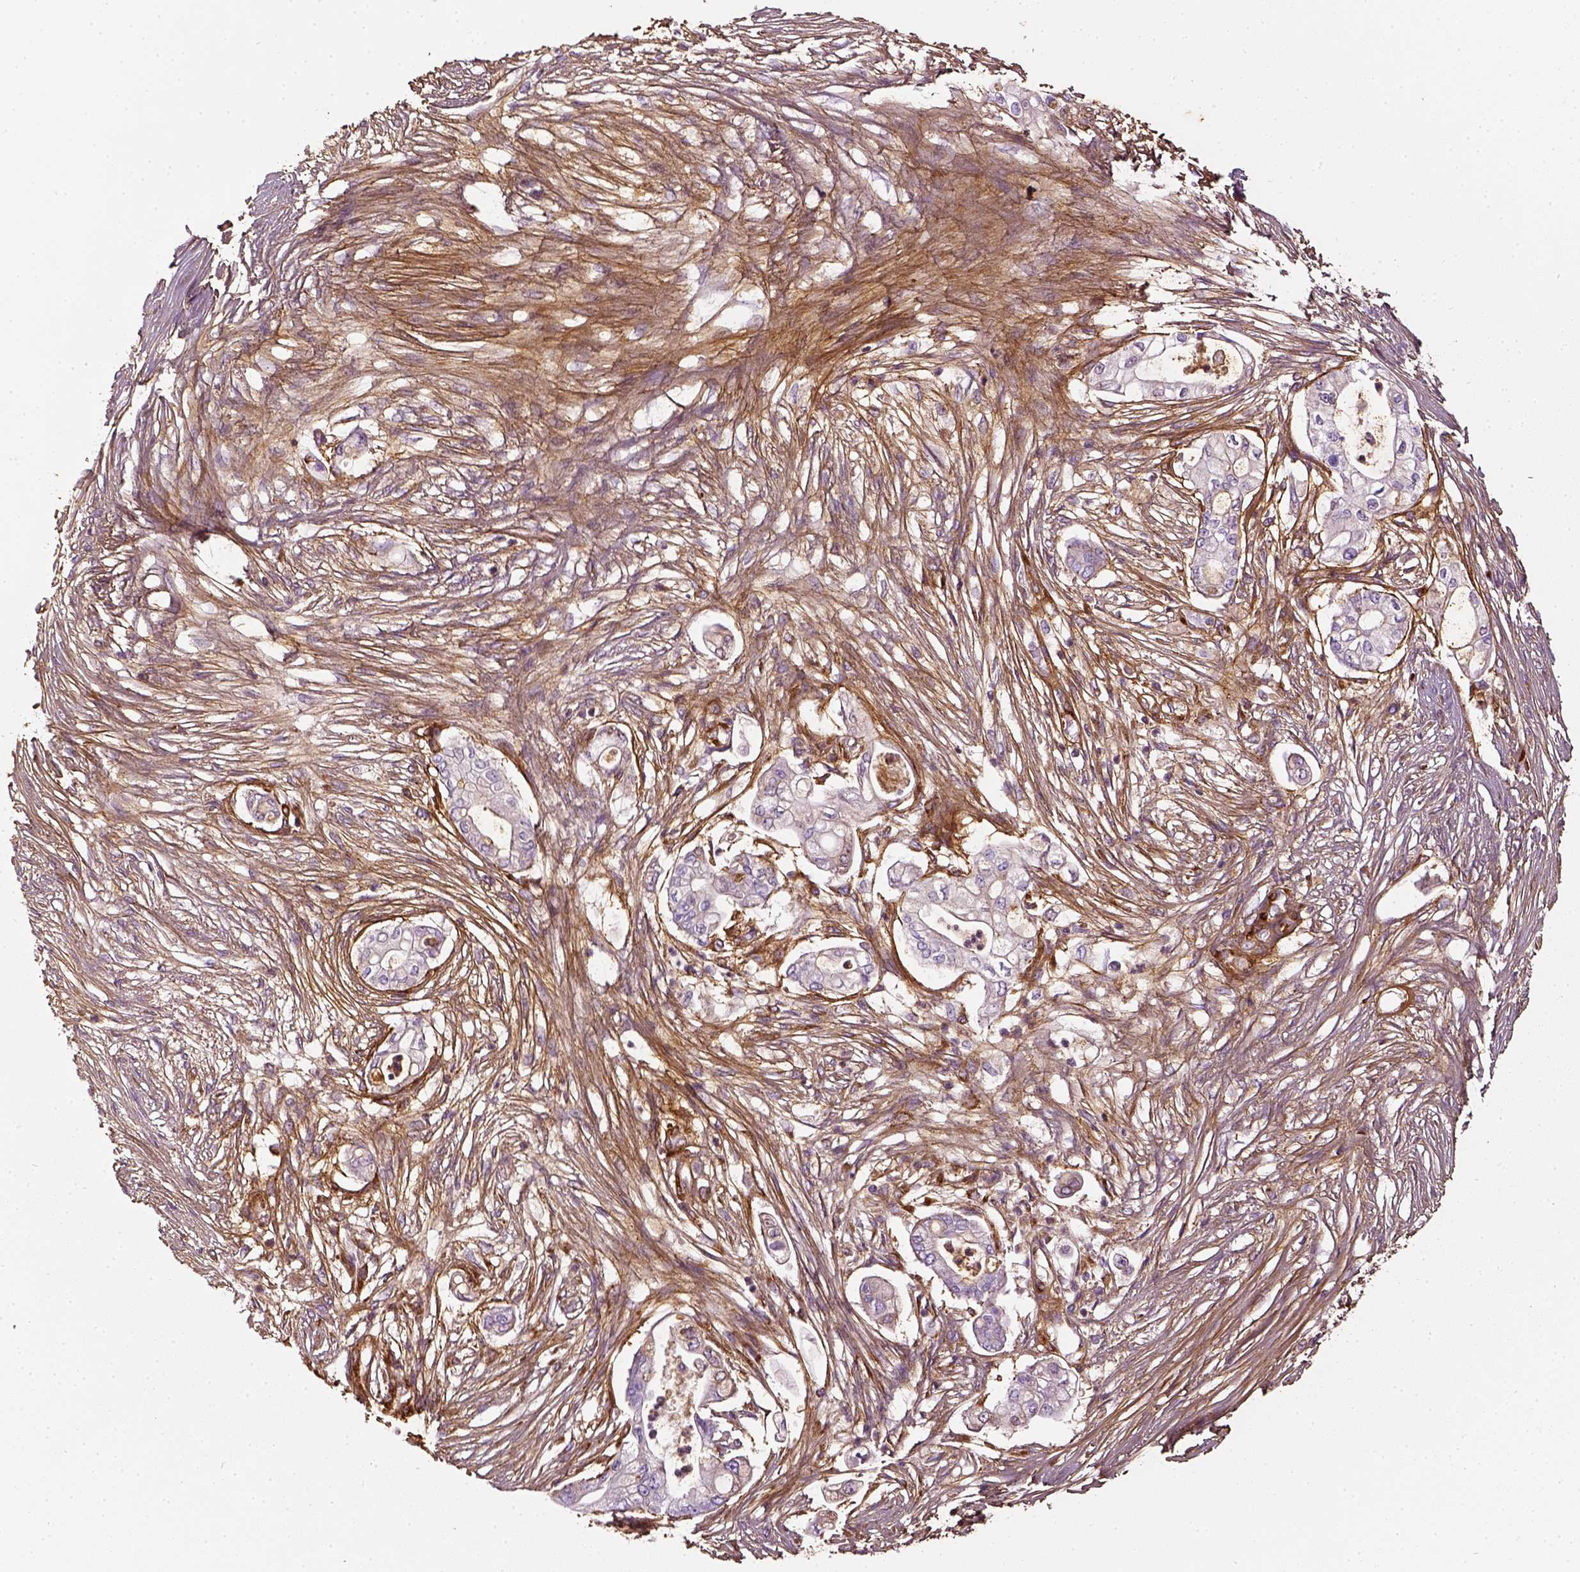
{"staining": {"intensity": "negative", "quantity": "none", "location": "none"}, "tissue": "pancreatic cancer", "cell_type": "Tumor cells", "image_type": "cancer", "snomed": [{"axis": "morphology", "description": "Adenocarcinoma, NOS"}, {"axis": "topography", "description": "Pancreas"}], "caption": "Immunohistochemistry (IHC) micrograph of adenocarcinoma (pancreatic) stained for a protein (brown), which shows no staining in tumor cells.", "gene": "COL6A2", "patient": {"sex": "female", "age": 69}}